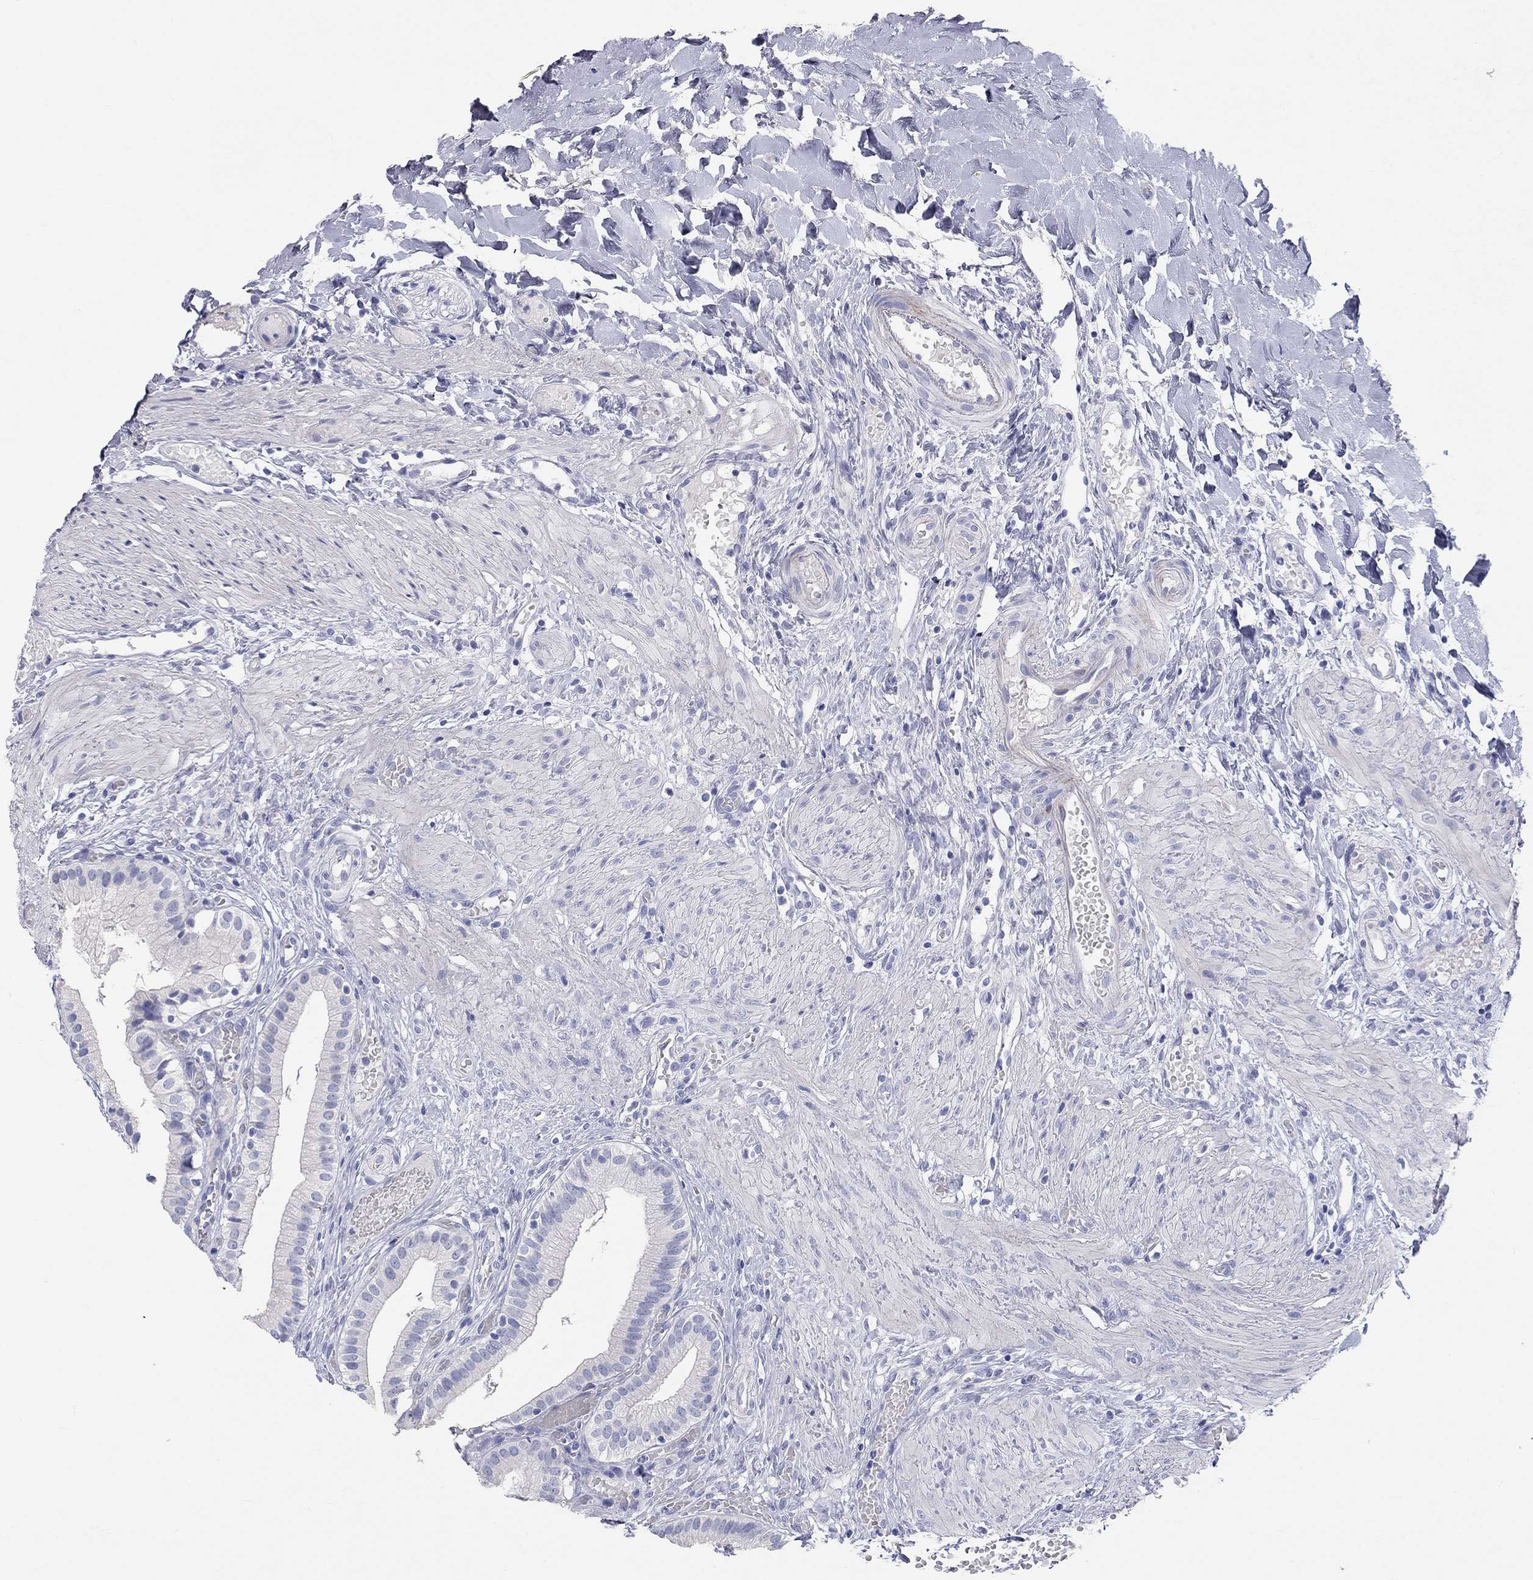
{"staining": {"intensity": "negative", "quantity": "none", "location": "none"}, "tissue": "gallbladder", "cell_type": "Glandular cells", "image_type": "normal", "snomed": [{"axis": "morphology", "description": "Normal tissue, NOS"}, {"axis": "topography", "description": "Gallbladder"}], "caption": "Glandular cells show no significant staining in benign gallbladder. (Immunohistochemistry (ihc), brightfield microscopy, high magnification).", "gene": "PCDHGC5", "patient": {"sex": "female", "age": 24}}